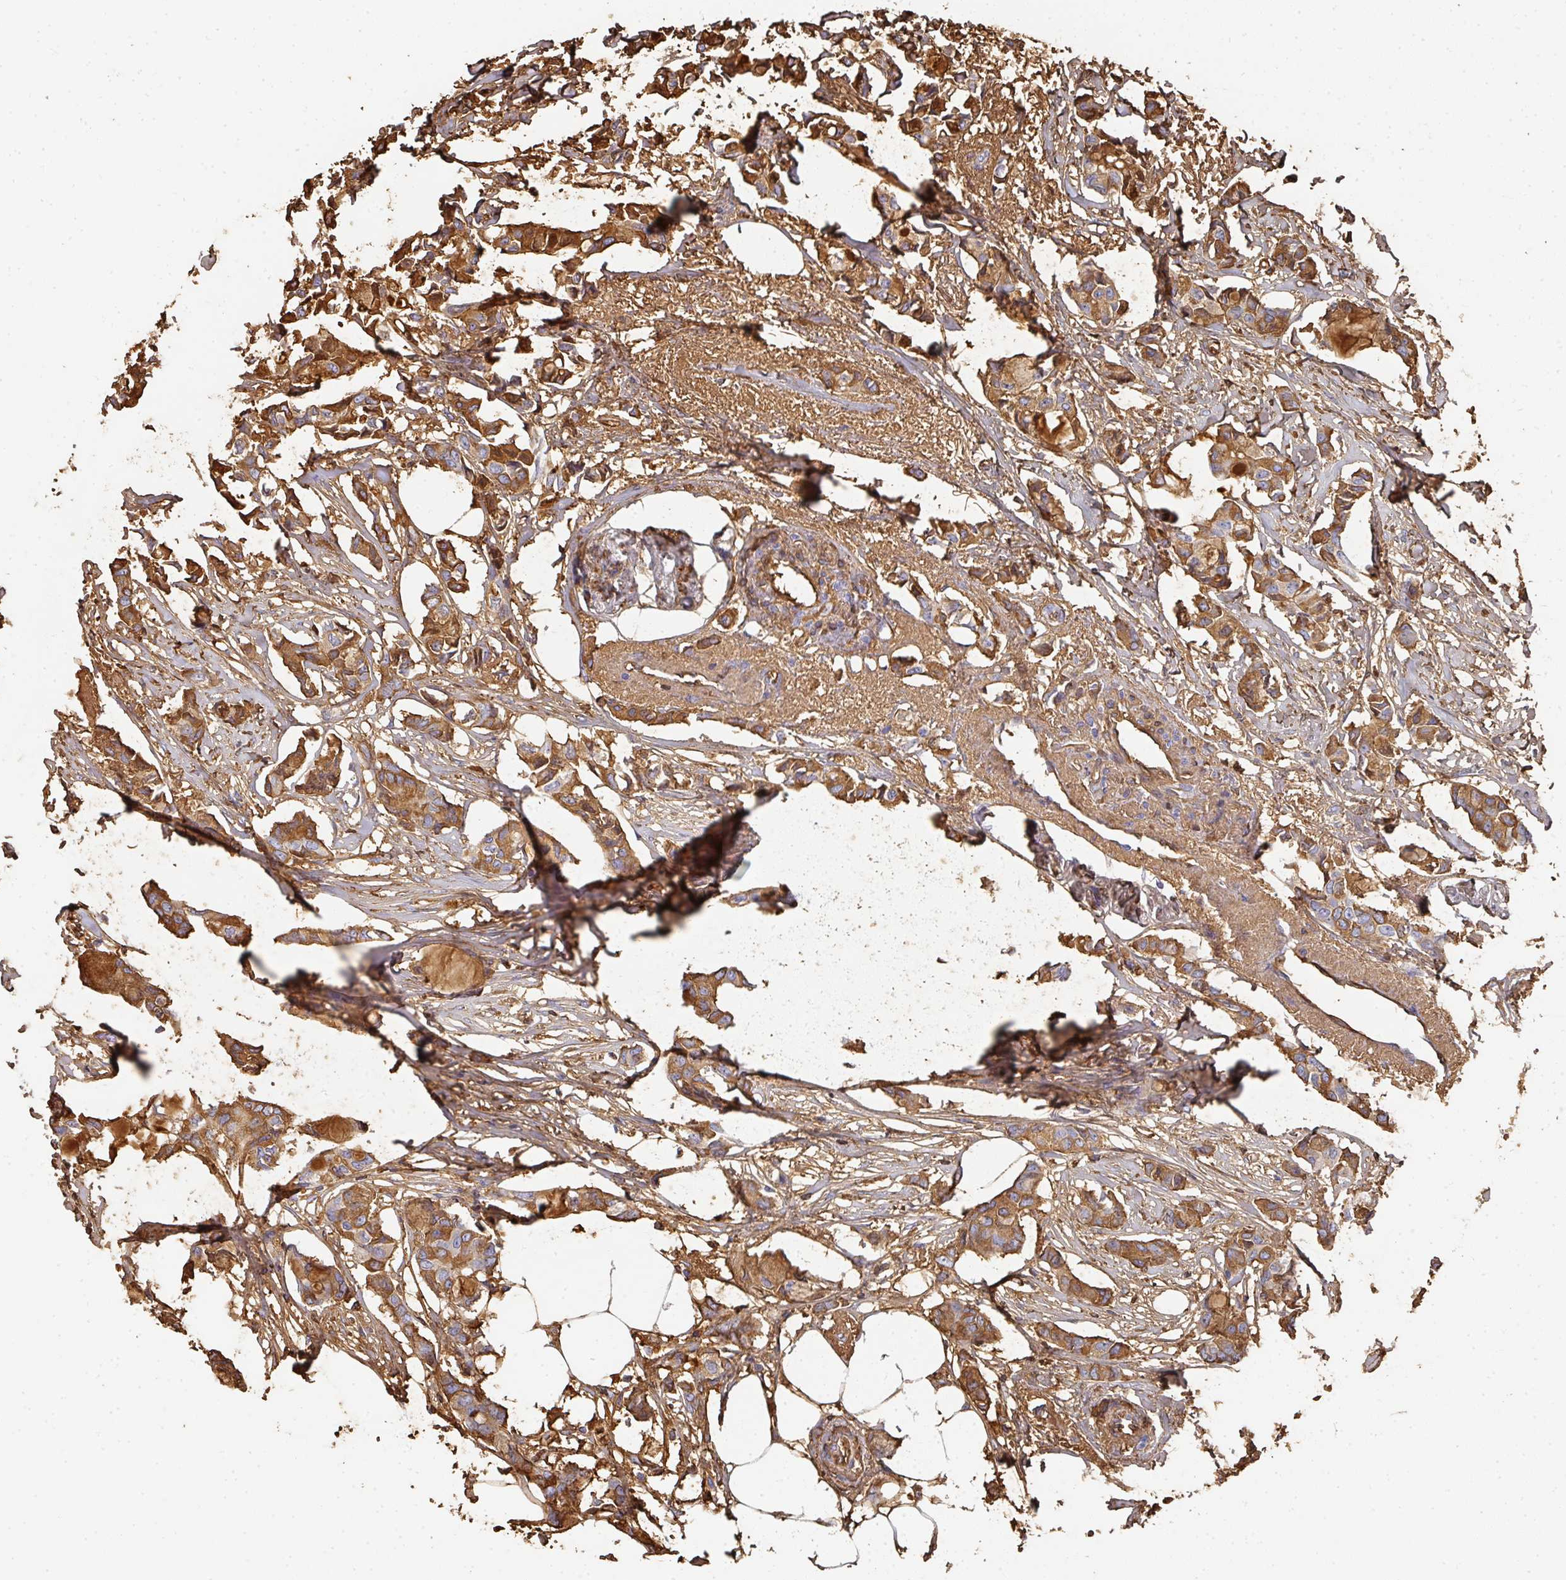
{"staining": {"intensity": "moderate", "quantity": ">75%", "location": "cytoplasmic/membranous"}, "tissue": "breast cancer", "cell_type": "Tumor cells", "image_type": "cancer", "snomed": [{"axis": "morphology", "description": "Duct carcinoma"}, {"axis": "topography", "description": "Breast"}], "caption": "Moderate cytoplasmic/membranous staining is identified in approximately >75% of tumor cells in breast cancer (infiltrating ductal carcinoma). (DAB IHC, brown staining for protein, blue staining for nuclei).", "gene": "ALB", "patient": {"sex": "female", "age": 73}}